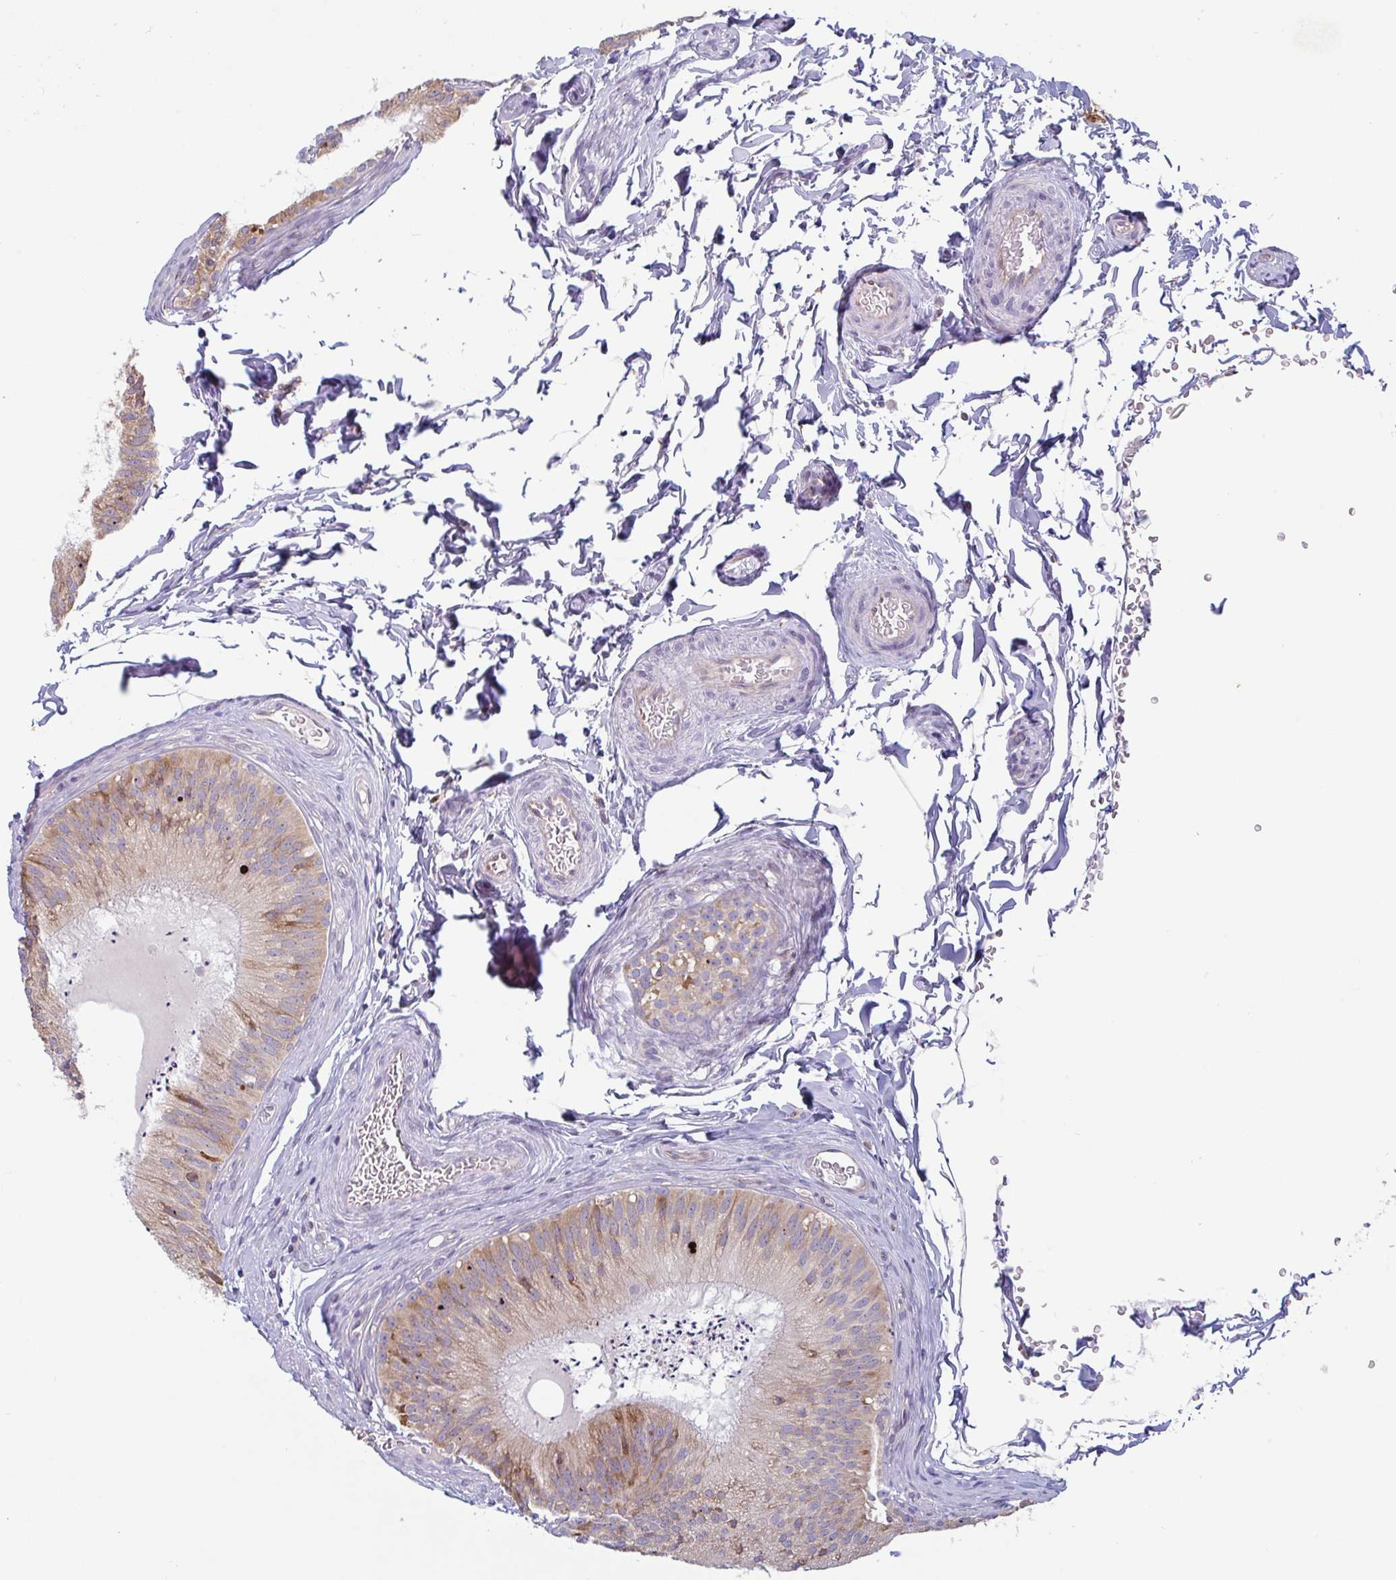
{"staining": {"intensity": "strong", "quantity": "25%-75%", "location": "cytoplasmic/membranous"}, "tissue": "epididymis", "cell_type": "Glandular cells", "image_type": "normal", "snomed": [{"axis": "morphology", "description": "Normal tissue, NOS"}, {"axis": "topography", "description": "Epididymis"}], "caption": "Protein analysis of normal epididymis exhibits strong cytoplasmic/membranous staining in approximately 25%-75% of glandular cells.", "gene": "RIT1", "patient": {"sex": "male", "age": 24}}